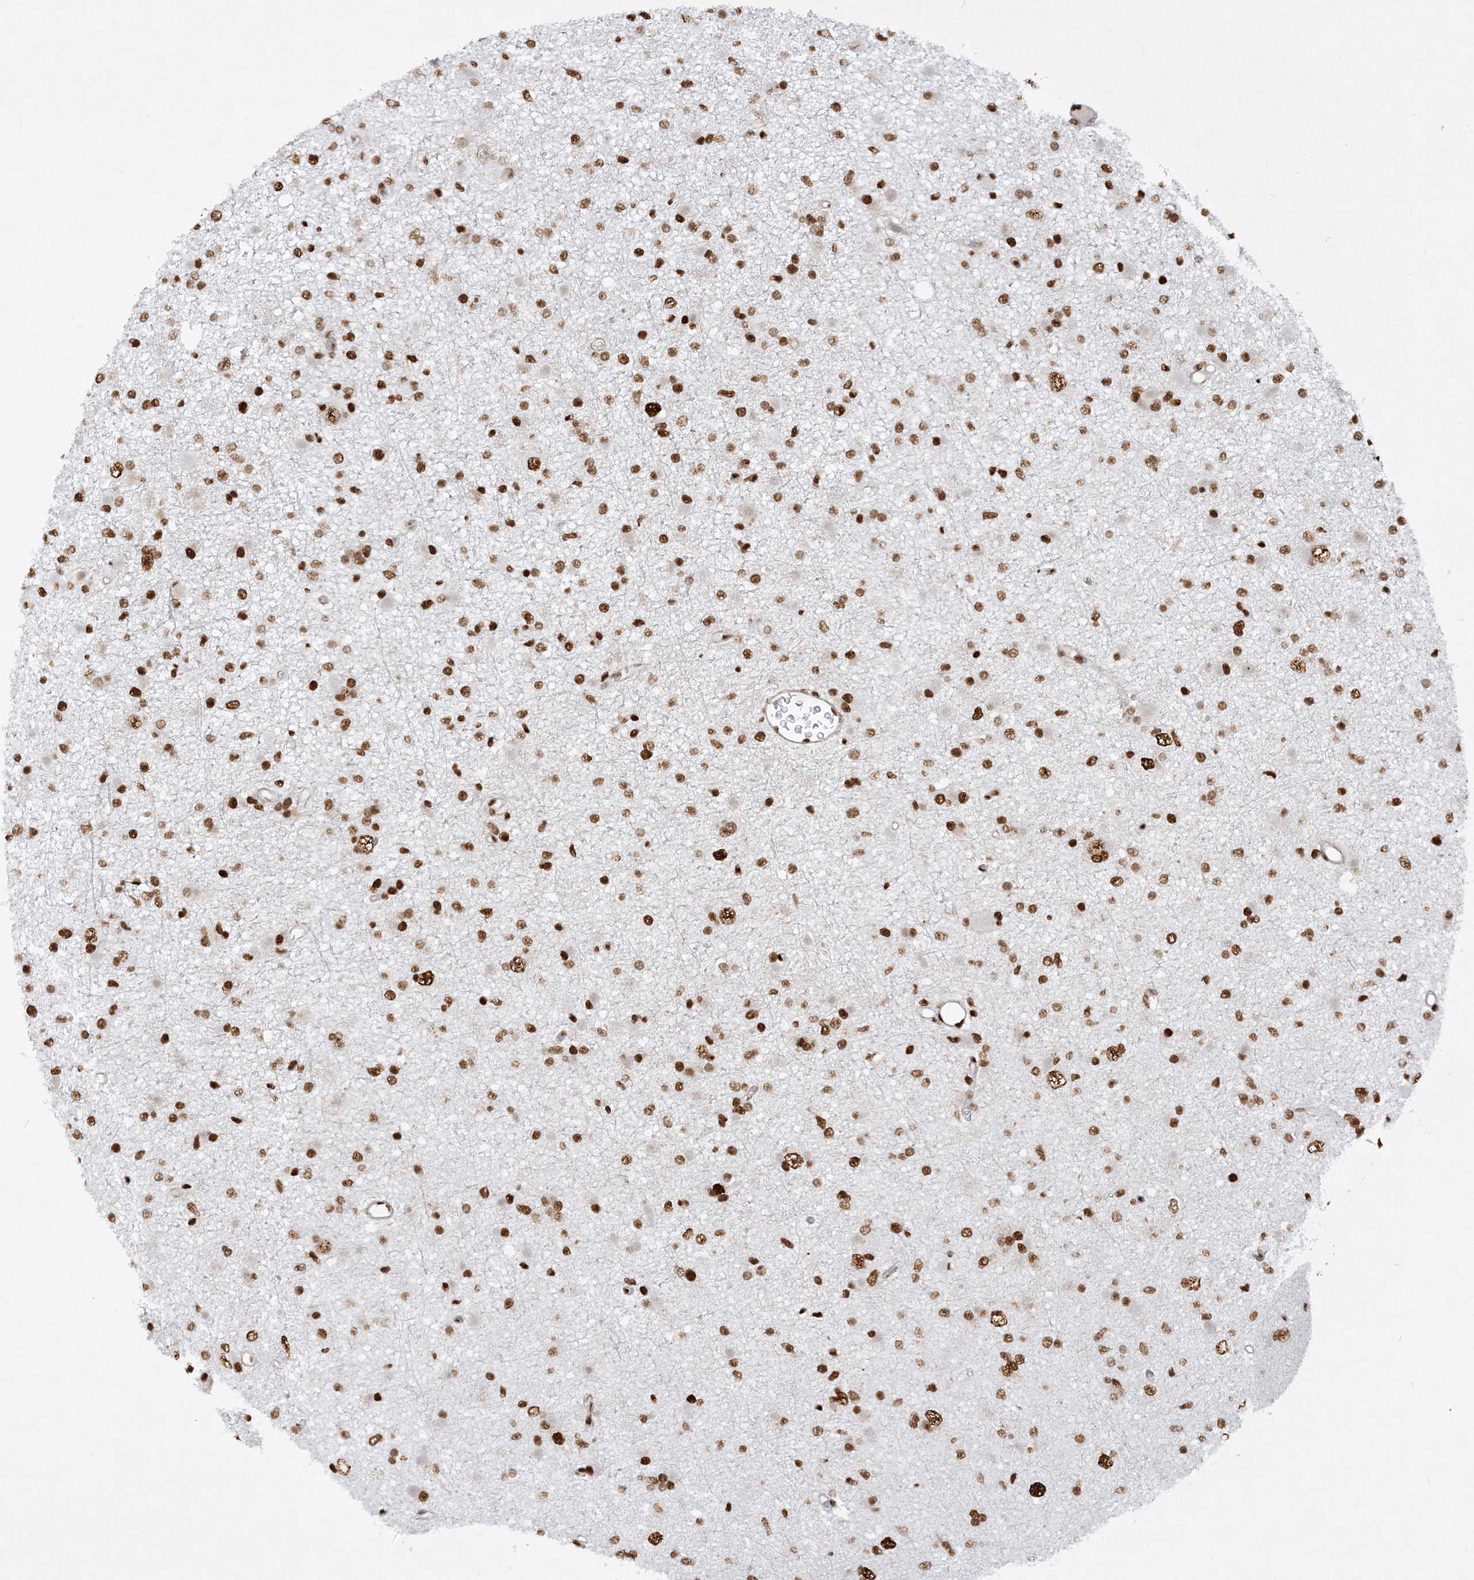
{"staining": {"intensity": "moderate", "quantity": ">75%", "location": "nuclear"}, "tissue": "glioma", "cell_type": "Tumor cells", "image_type": "cancer", "snomed": [{"axis": "morphology", "description": "Glioma, malignant, Low grade"}, {"axis": "topography", "description": "Brain"}], "caption": "Malignant low-grade glioma stained for a protein (brown) shows moderate nuclear positive positivity in approximately >75% of tumor cells.", "gene": "DELE1", "patient": {"sex": "female", "age": 22}}